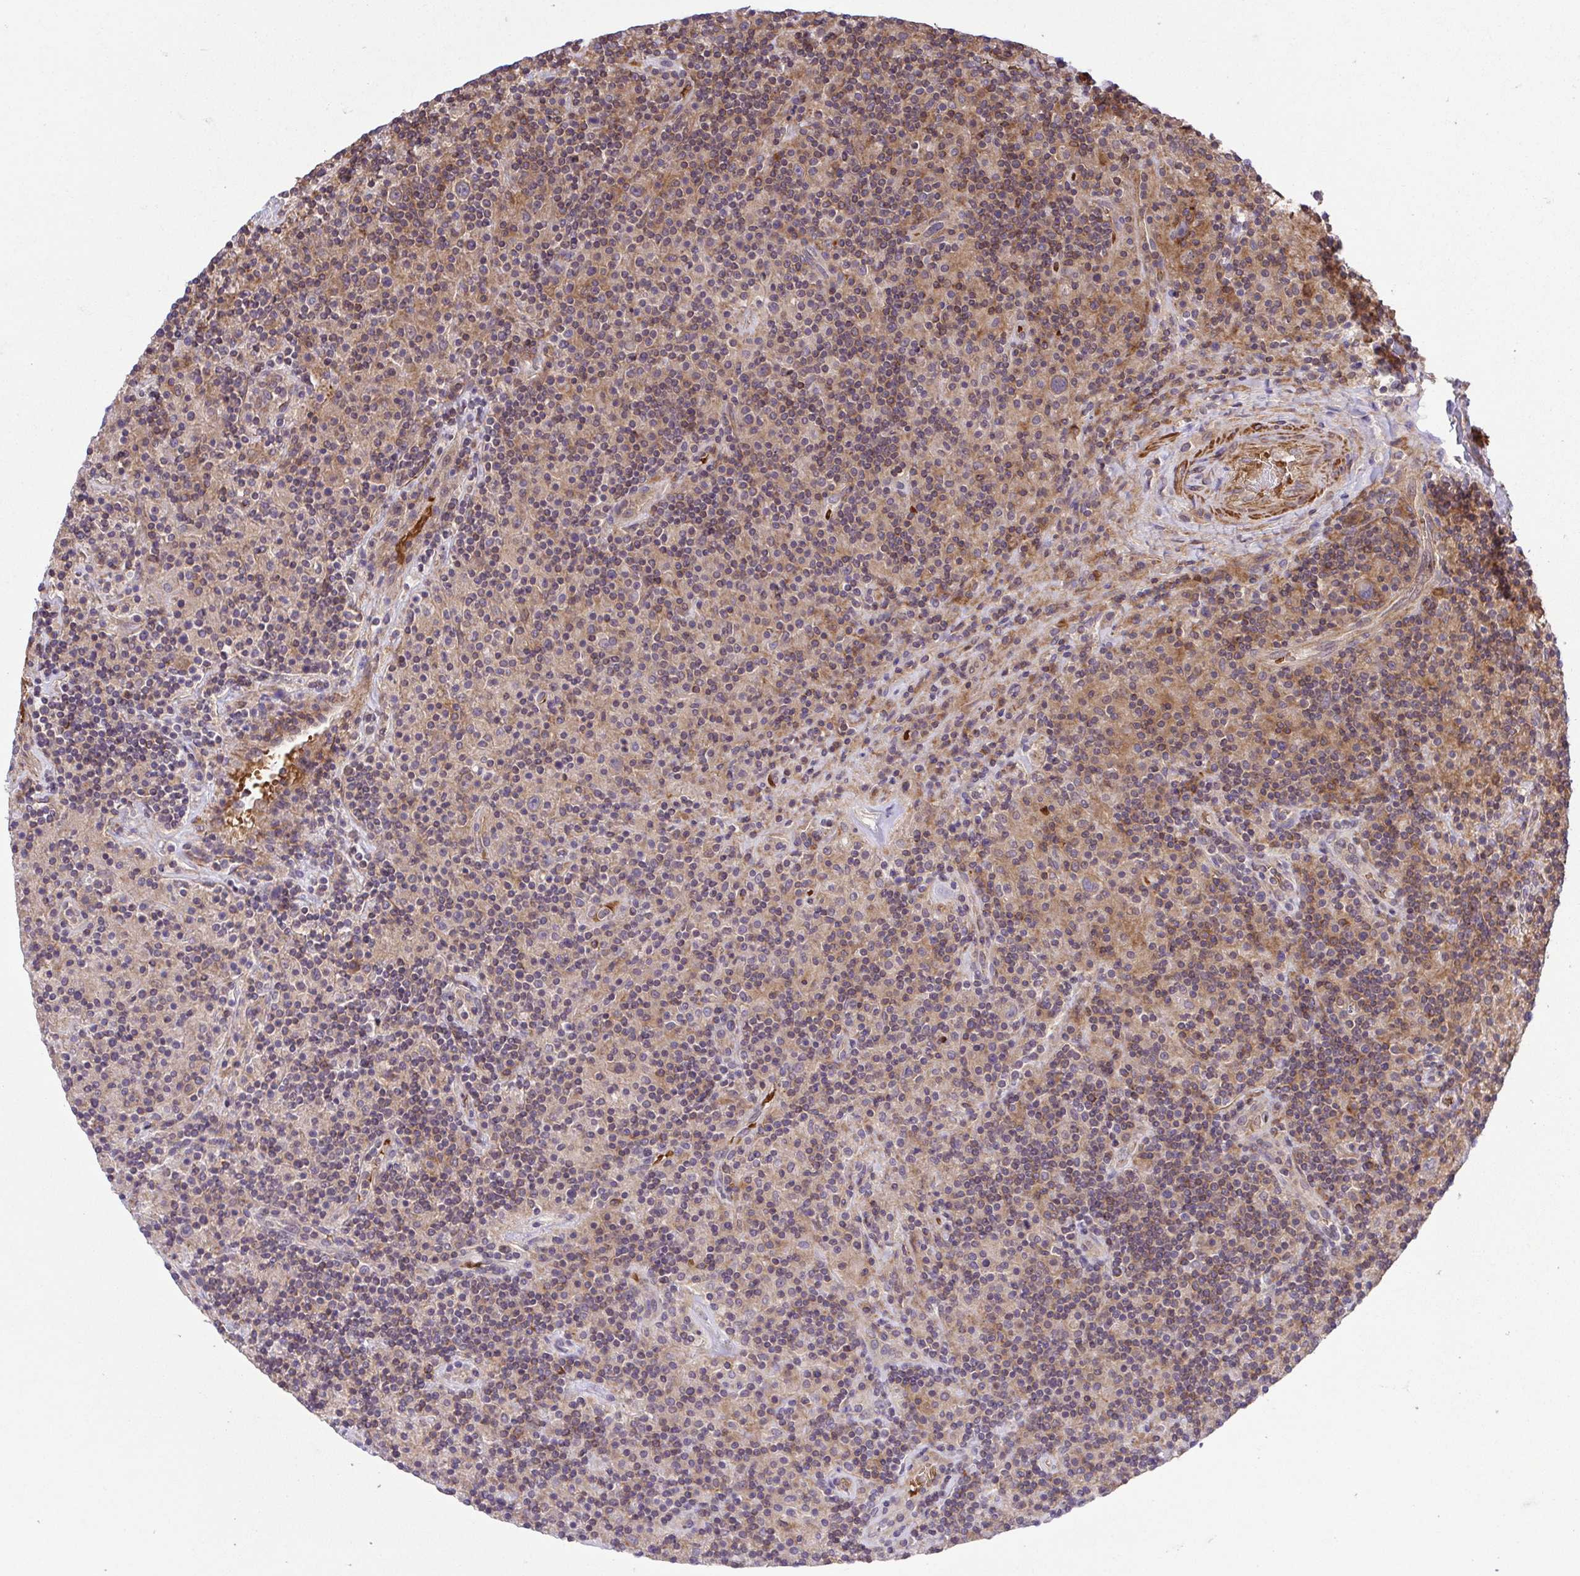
{"staining": {"intensity": "negative", "quantity": "none", "location": "none"}, "tissue": "lymphoma", "cell_type": "Tumor cells", "image_type": "cancer", "snomed": [{"axis": "morphology", "description": "Hodgkin's disease, NOS"}, {"axis": "topography", "description": "Lymph node"}], "caption": "Lymphoma was stained to show a protein in brown. There is no significant staining in tumor cells.", "gene": "IDE", "patient": {"sex": "male", "age": 70}}